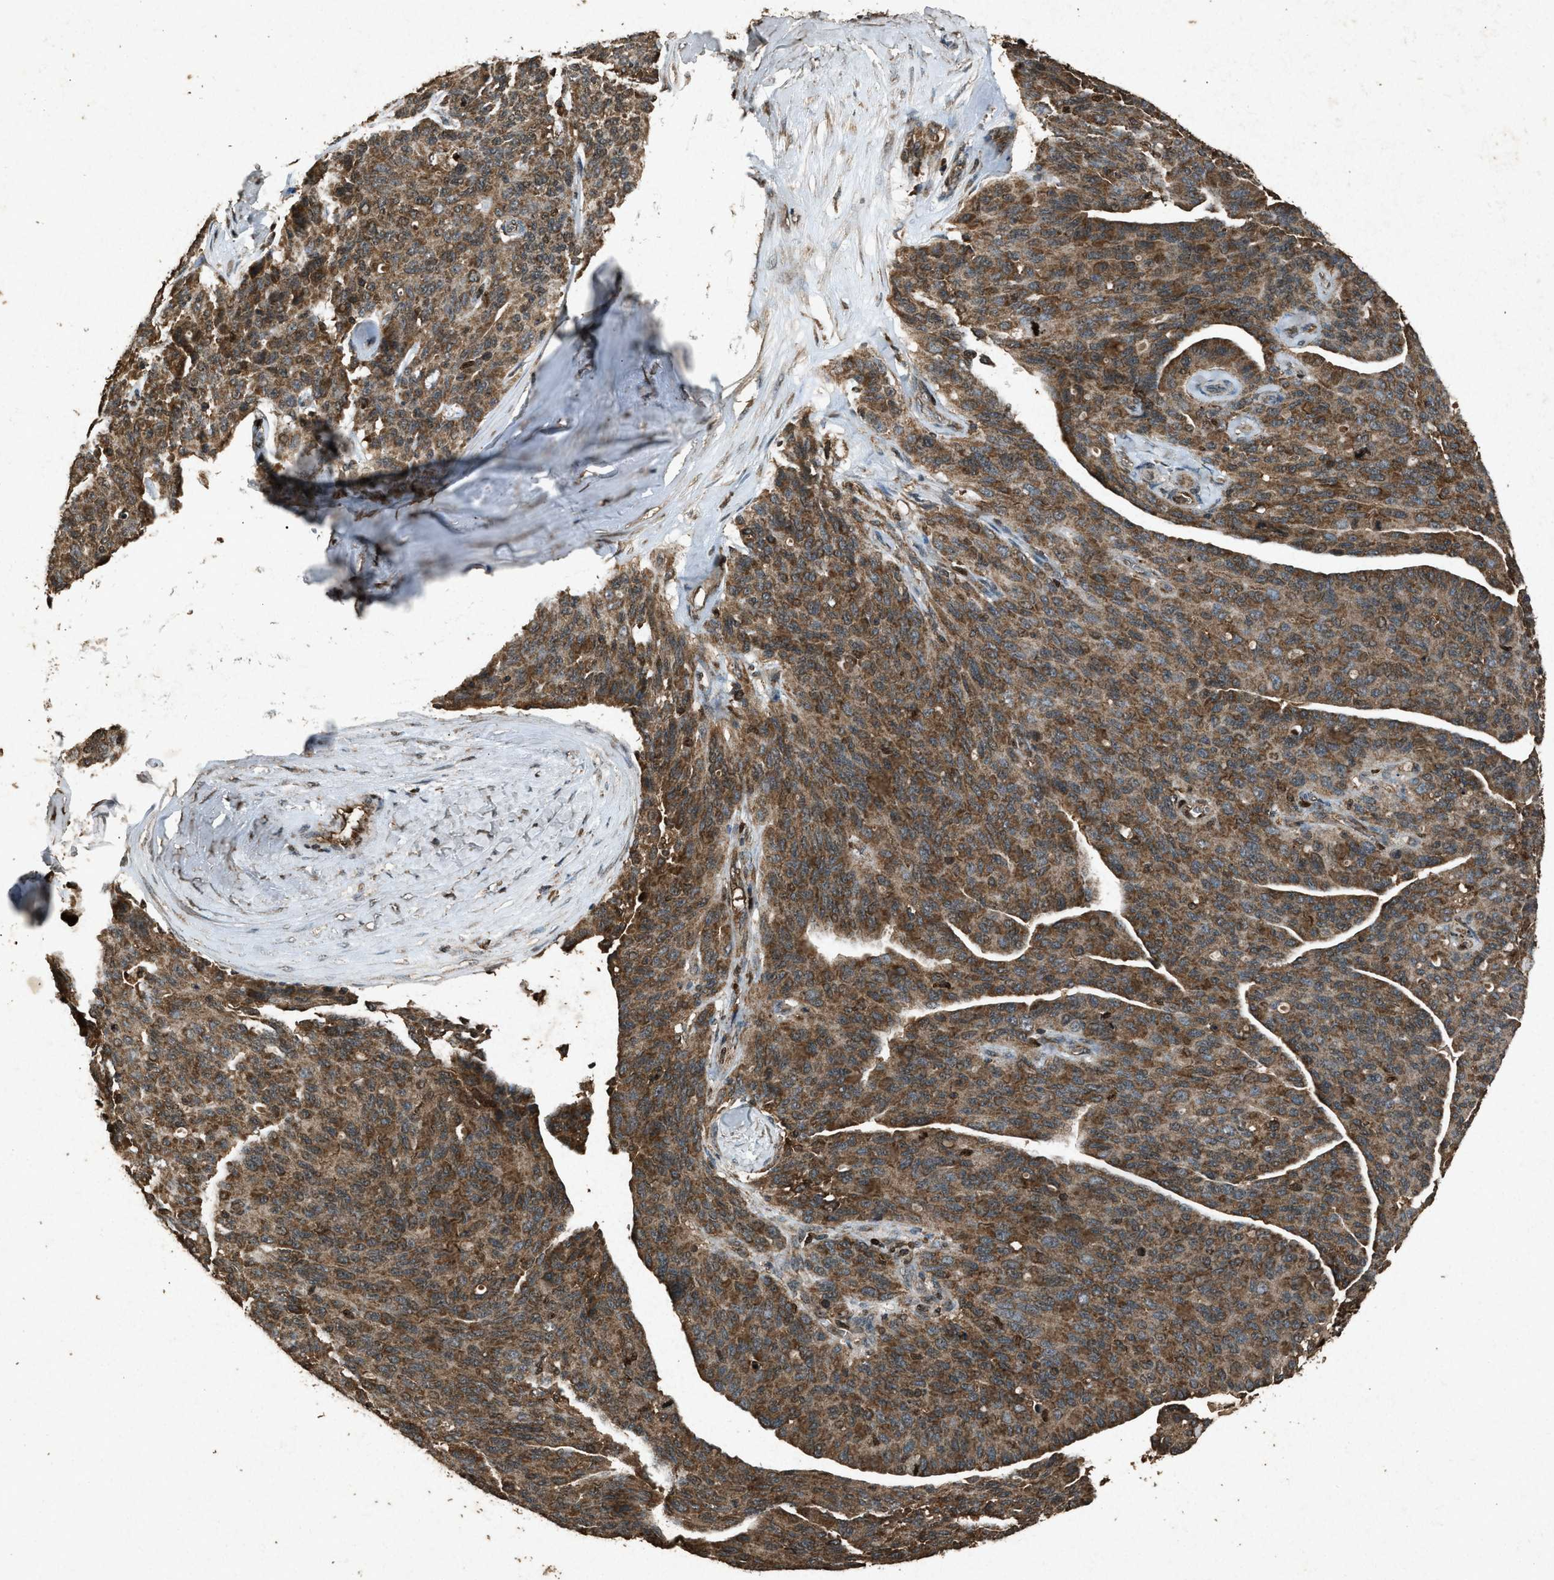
{"staining": {"intensity": "strong", "quantity": ">75%", "location": "cytoplasmic/membranous"}, "tissue": "ovarian cancer", "cell_type": "Tumor cells", "image_type": "cancer", "snomed": [{"axis": "morphology", "description": "Carcinoma, endometroid"}, {"axis": "topography", "description": "Ovary"}], "caption": "Immunohistochemistry histopathology image of human ovarian cancer (endometroid carcinoma) stained for a protein (brown), which shows high levels of strong cytoplasmic/membranous expression in about >75% of tumor cells.", "gene": "OAS1", "patient": {"sex": "female", "age": 60}}